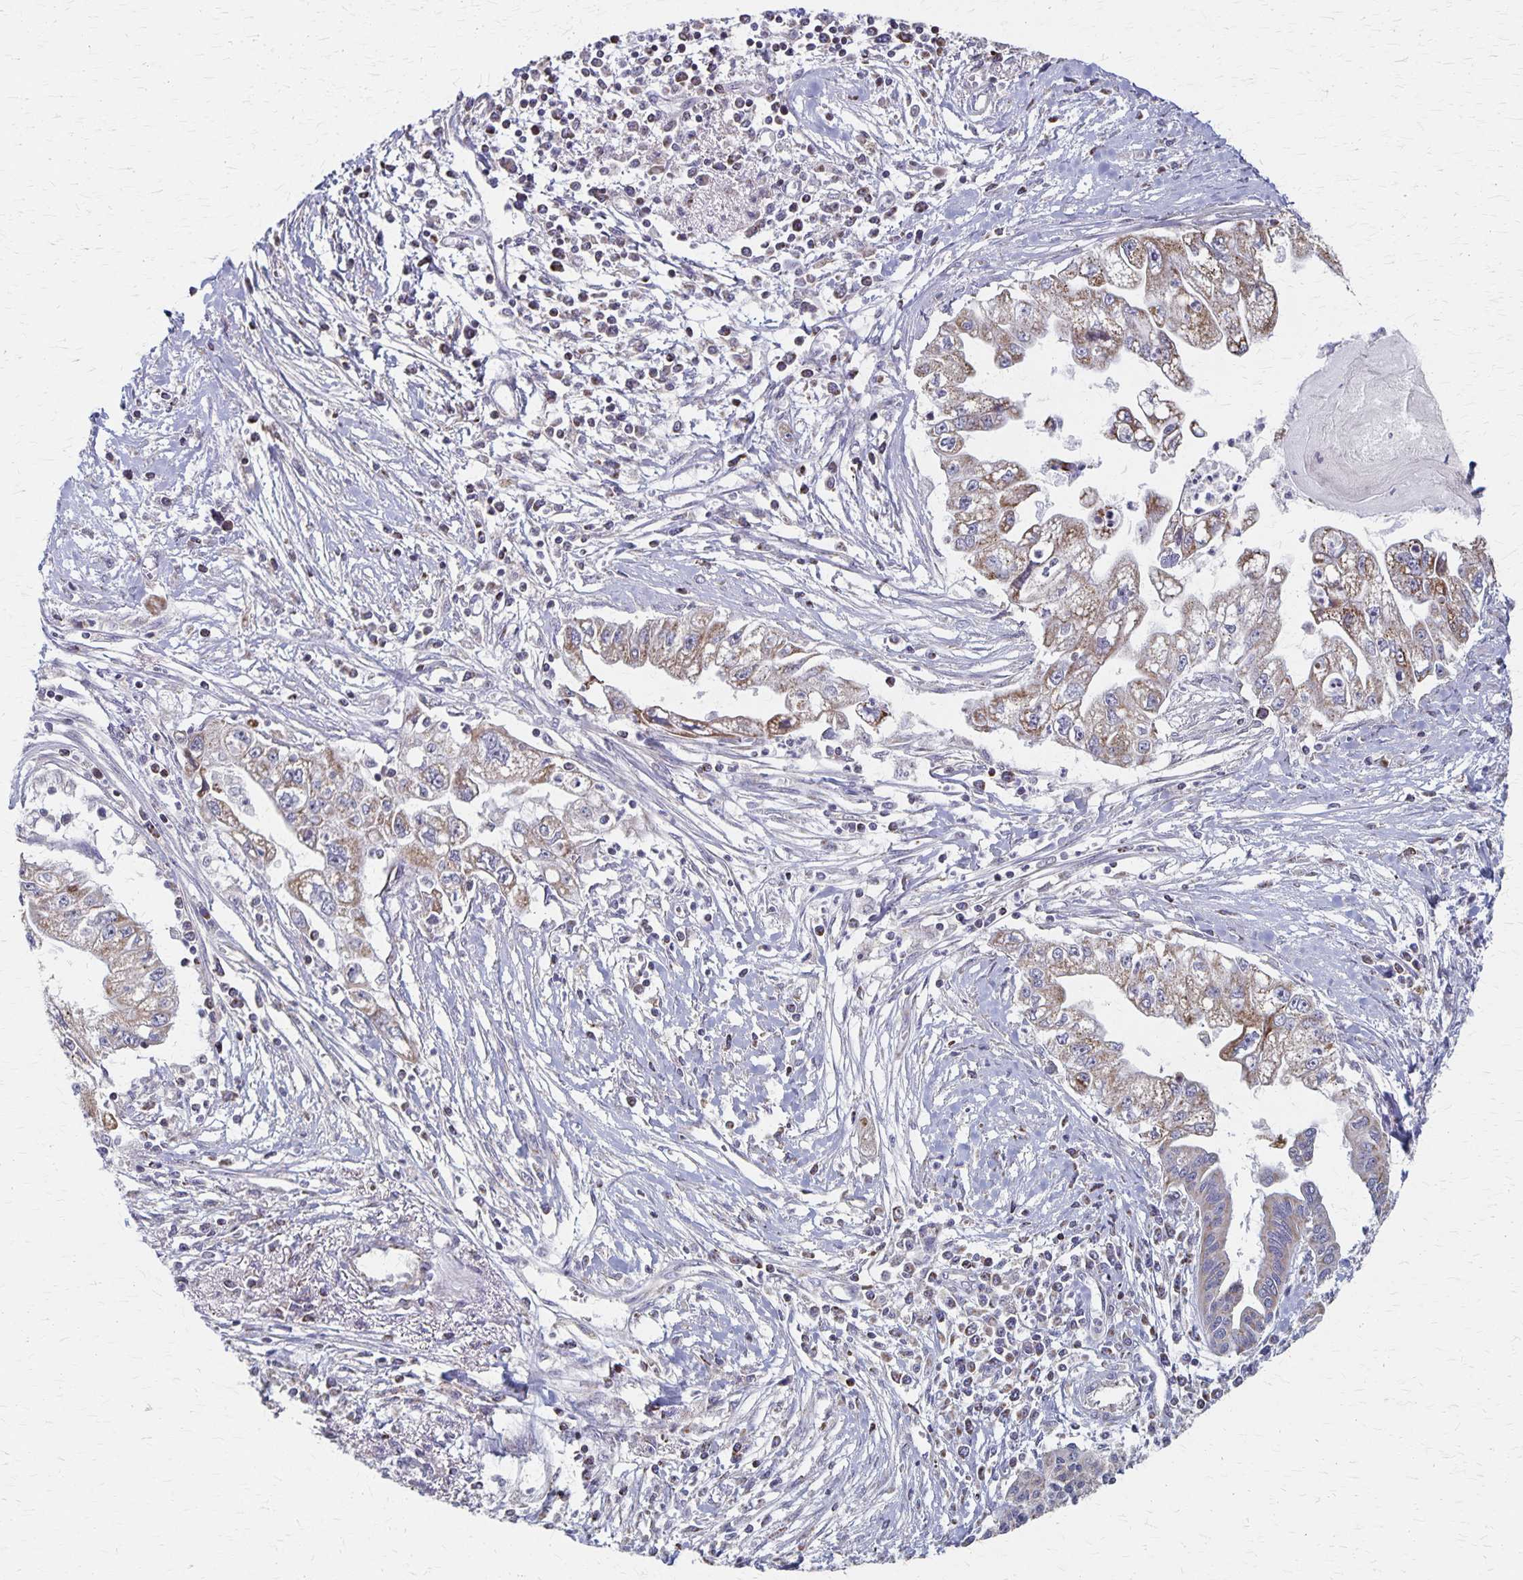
{"staining": {"intensity": "moderate", "quantity": ">75%", "location": "cytoplasmic/membranous"}, "tissue": "pancreatic cancer", "cell_type": "Tumor cells", "image_type": "cancer", "snomed": [{"axis": "morphology", "description": "Adenocarcinoma, NOS"}, {"axis": "topography", "description": "Pancreas"}], "caption": "The immunohistochemical stain labels moderate cytoplasmic/membranous staining in tumor cells of pancreatic cancer (adenocarcinoma) tissue. (IHC, brightfield microscopy, high magnification).", "gene": "DYRK4", "patient": {"sex": "male", "age": 70}}